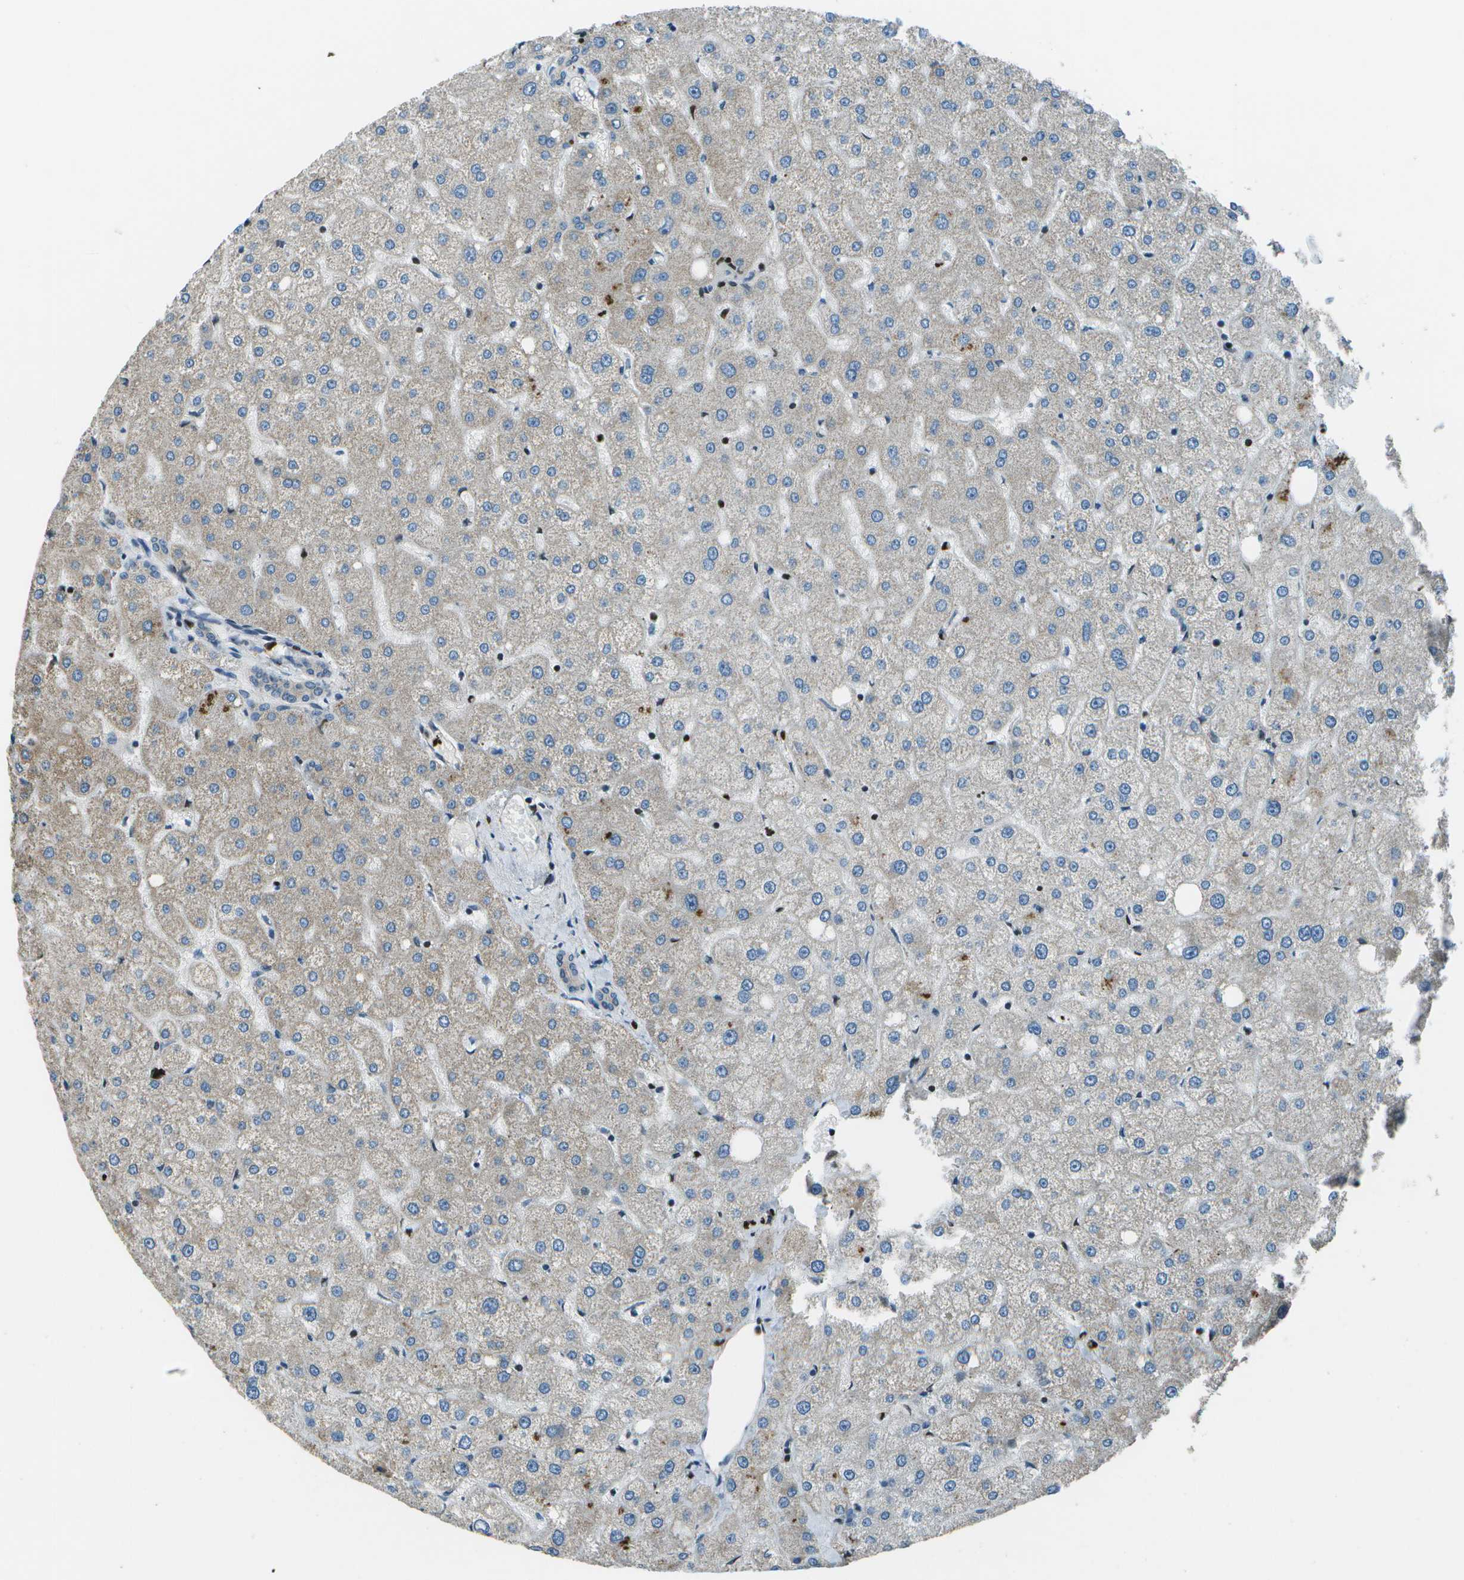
{"staining": {"intensity": "negative", "quantity": "none", "location": "none"}, "tissue": "liver", "cell_type": "Cholangiocytes", "image_type": "normal", "snomed": [{"axis": "morphology", "description": "Normal tissue, NOS"}, {"axis": "topography", "description": "Liver"}], "caption": "Immunohistochemistry of benign liver displays no expression in cholangiocytes. Nuclei are stained in blue.", "gene": "PDLIM1", "patient": {"sex": "male", "age": 73}}